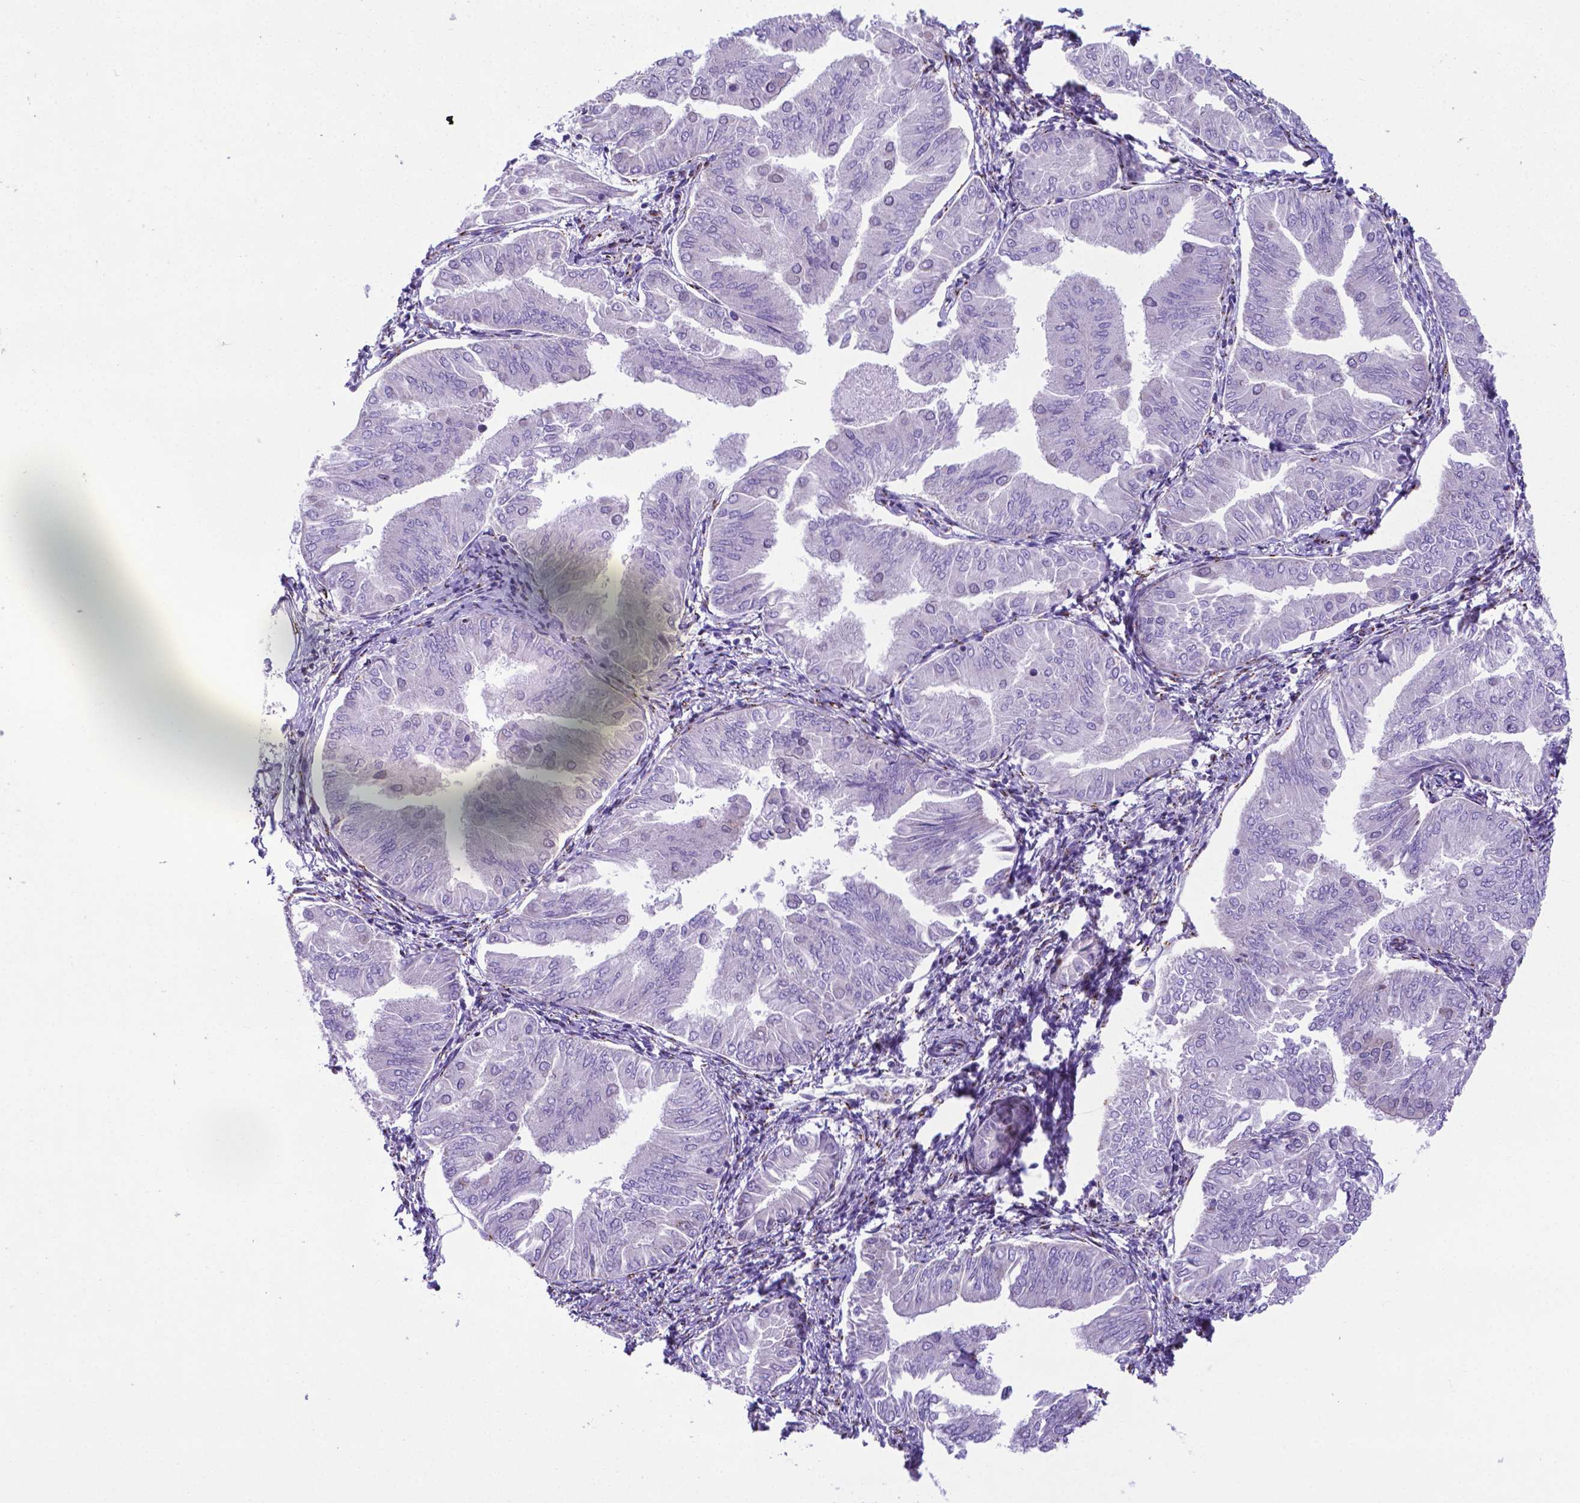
{"staining": {"intensity": "negative", "quantity": "none", "location": "none"}, "tissue": "endometrial cancer", "cell_type": "Tumor cells", "image_type": "cancer", "snomed": [{"axis": "morphology", "description": "Adenocarcinoma, NOS"}, {"axis": "topography", "description": "Endometrium"}], "caption": "The photomicrograph demonstrates no staining of tumor cells in endometrial cancer (adenocarcinoma).", "gene": "MRPL10", "patient": {"sex": "female", "age": 53}}